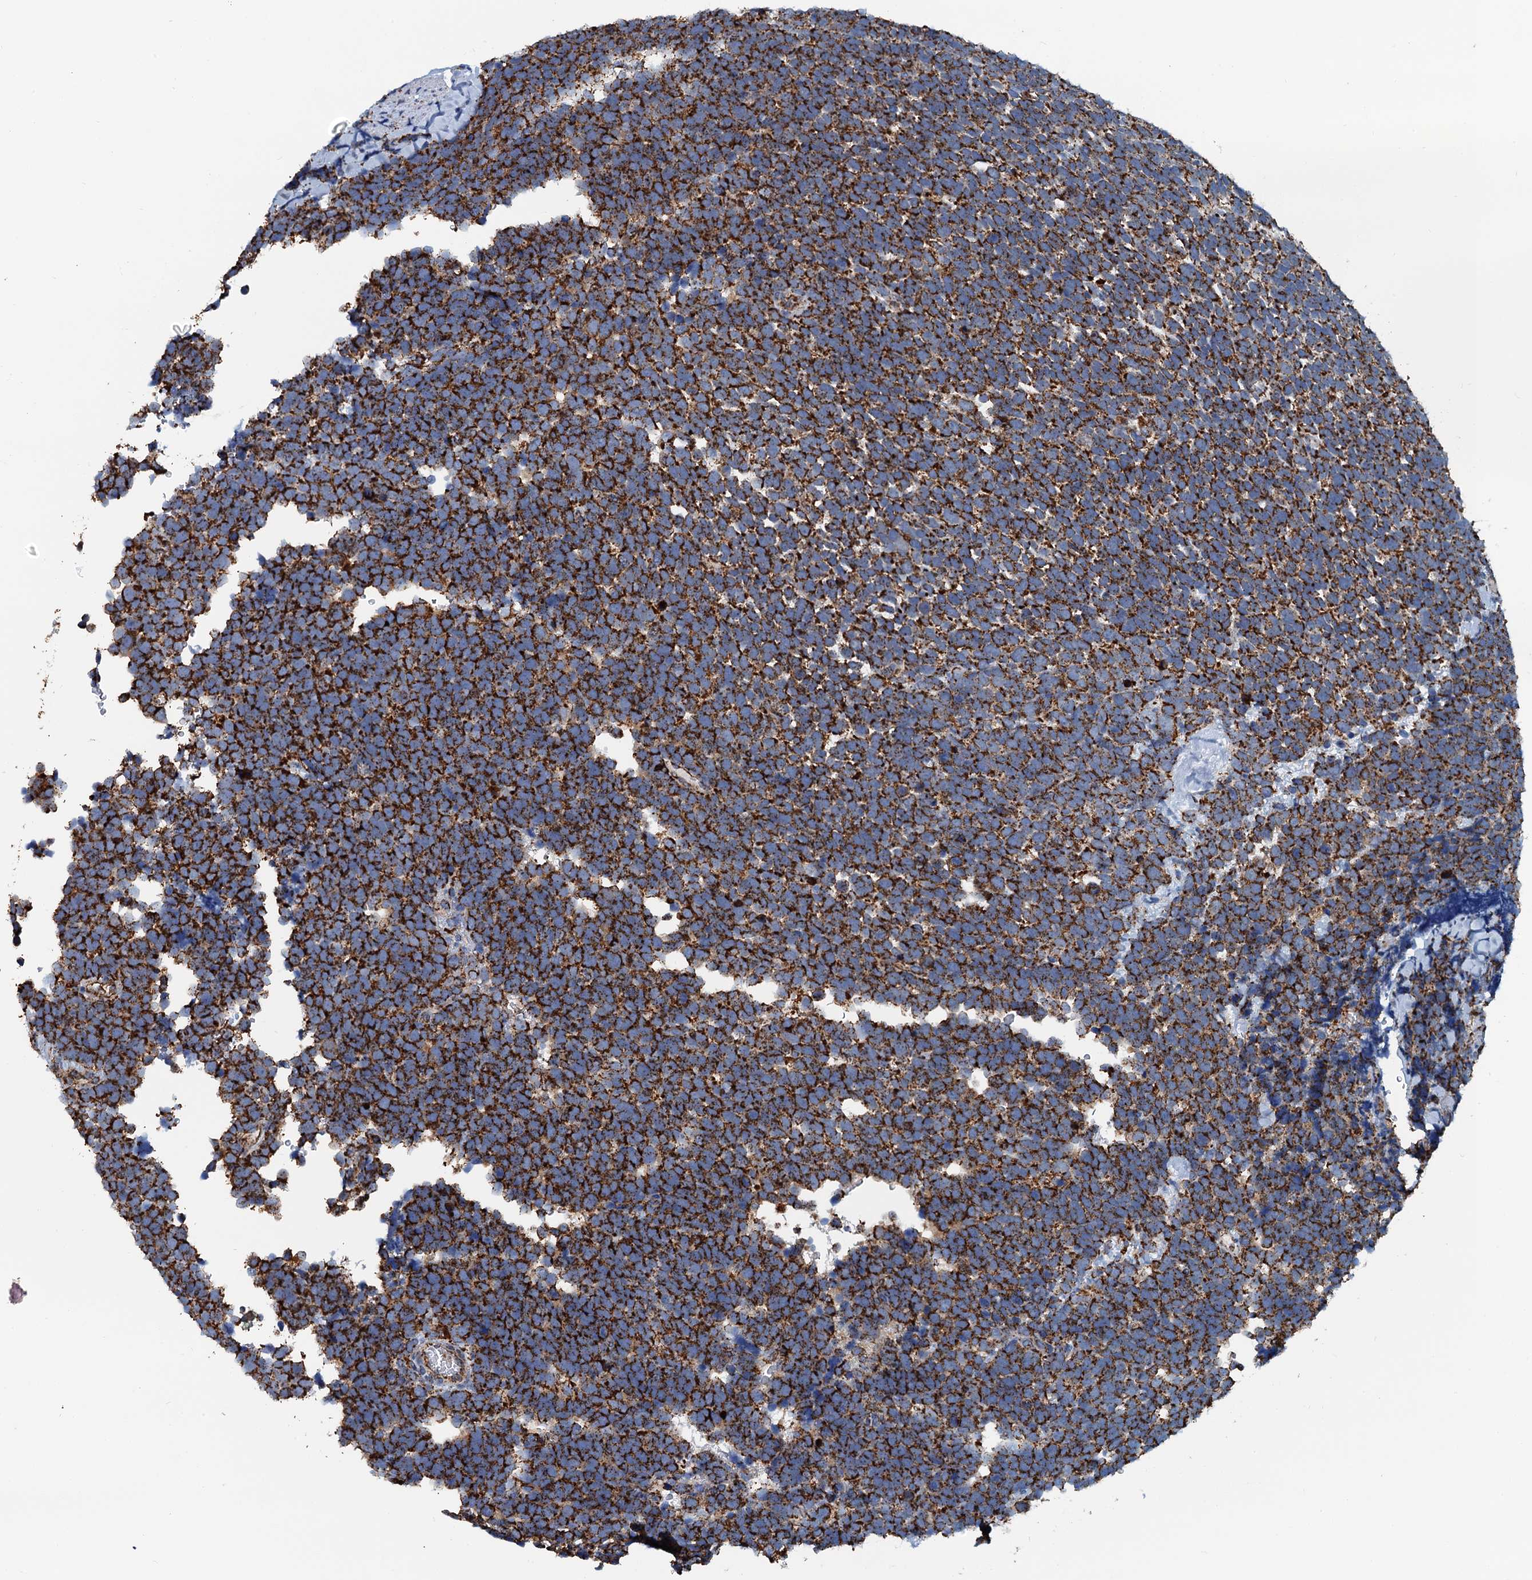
{"staining": {"intensity": "strong", "quantity": ">75%", "location": "cytoplasmic/membranous"}, "tissue": "urothelial cancer", "cell_type": "Tumor cells", "image_type": "cancer", "snomed": [{"axis": "morphology", "description": "Urothelial carcinoma, High grade"}, {"axis": "topography", "description": "Urinary bladder"}], "caption": "Tumor cells reveal high levels of strong cytoplasmic/membranous staining in about >75% of cells in urothelial carcinoma (high-grade). (brown staining indicates protein expression, while blue staining denotes nuclei).", "gene": "AAGAB", "patient": {"sex": "female", "age": 82}}